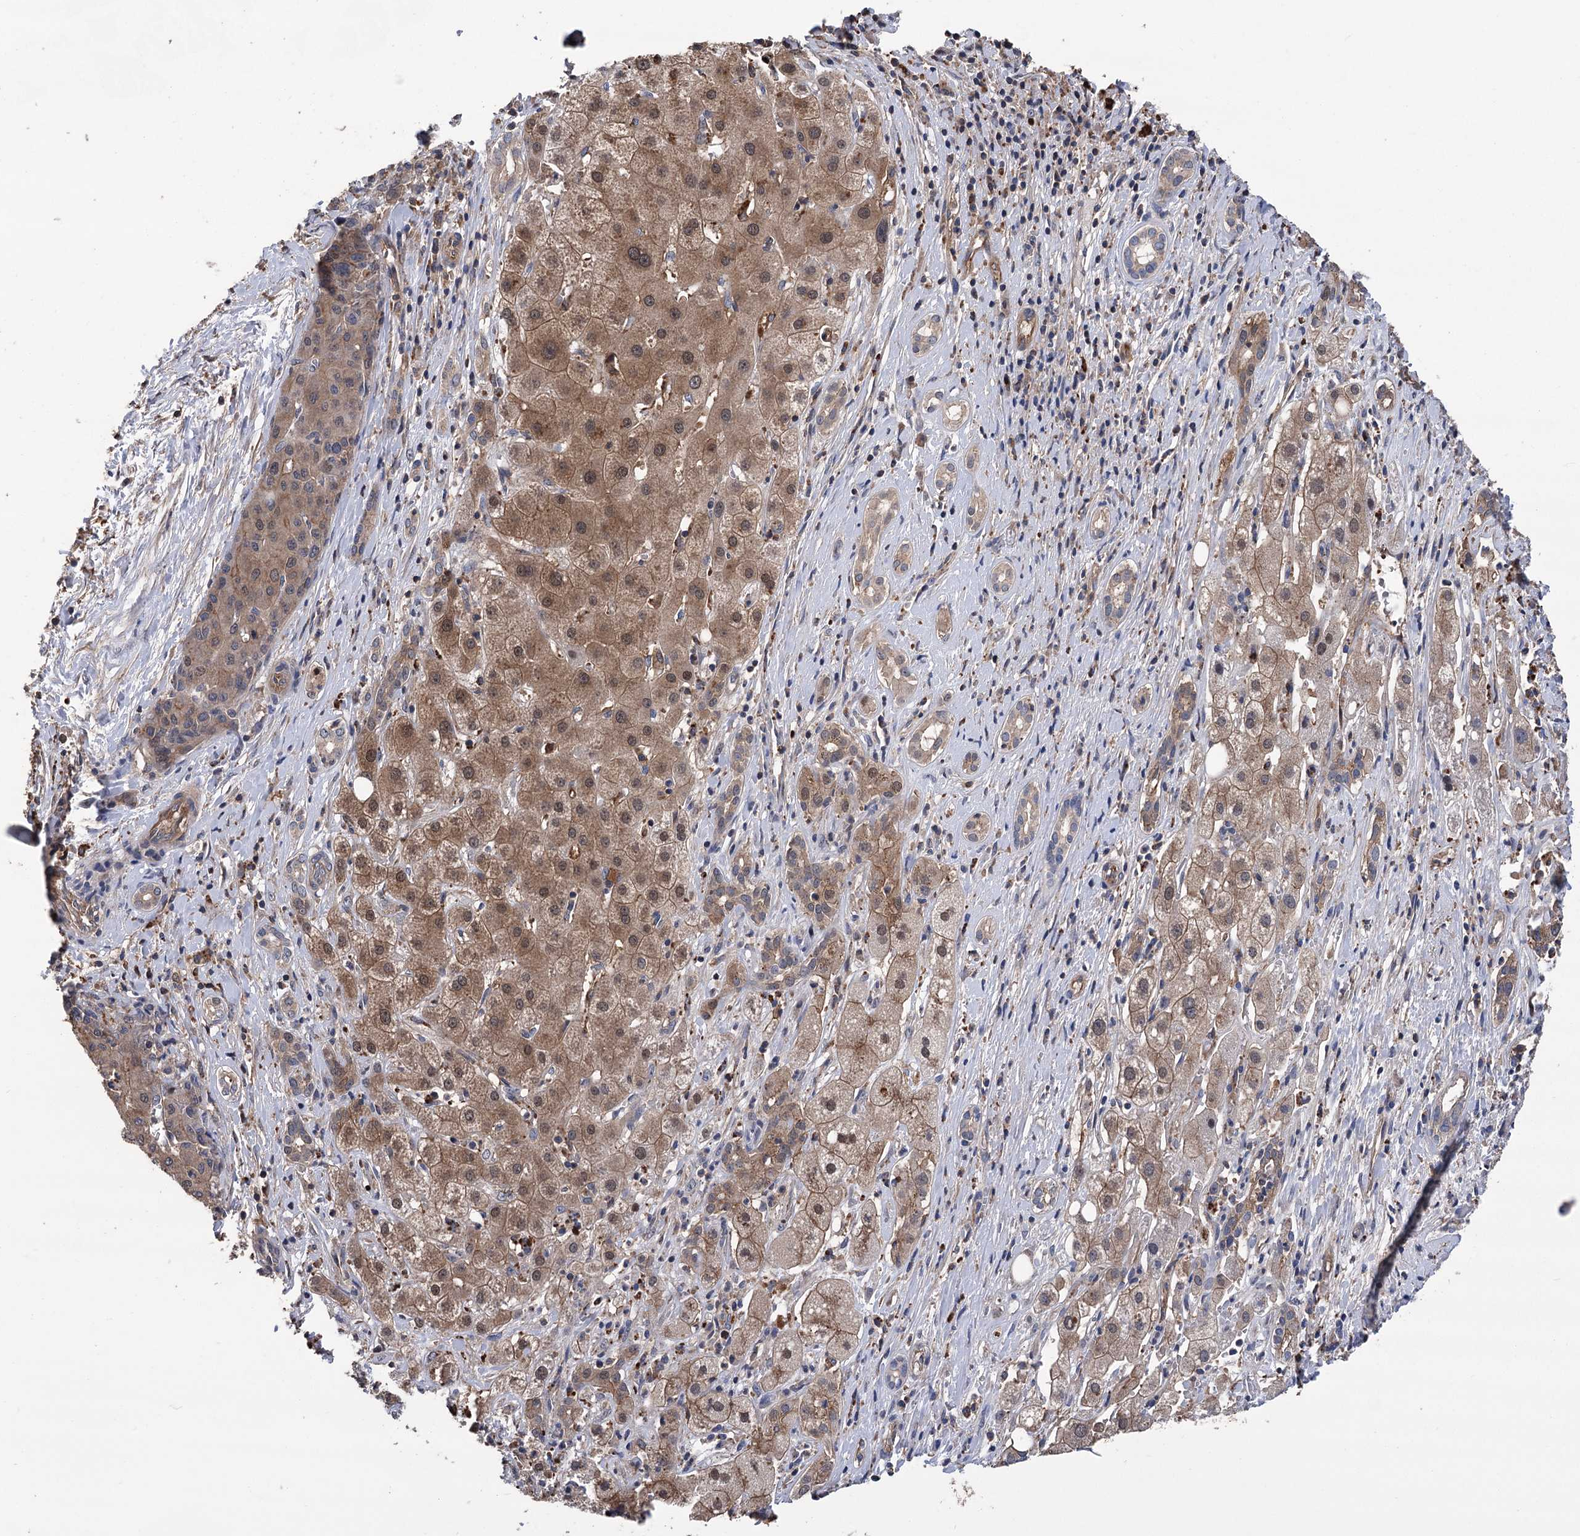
{"staining": {"intensity": "moderate", "quantity": ">75%", "location": "cytoplasmic/membranous"}, "tissue": "liver cancer", "cell_type": "Tumor cells", "image_type": "cancer", "snomed": [{"axis": "morphology", "description": "Carcinoma, Hepatocellular, NOS"}, {"axis": "topography", "description": "Liver"}], "caption": "DAB (3,3'-diaminobenzidine) immunohistochemical staining of human liver cancer (hepatocellular carcinoma) exhibits moderate cytoplasmic/membranous protein expression in approximately >75% of tumor cells.", "gene": "DPP3", "patient": {"sex": "male", "age": 65}}